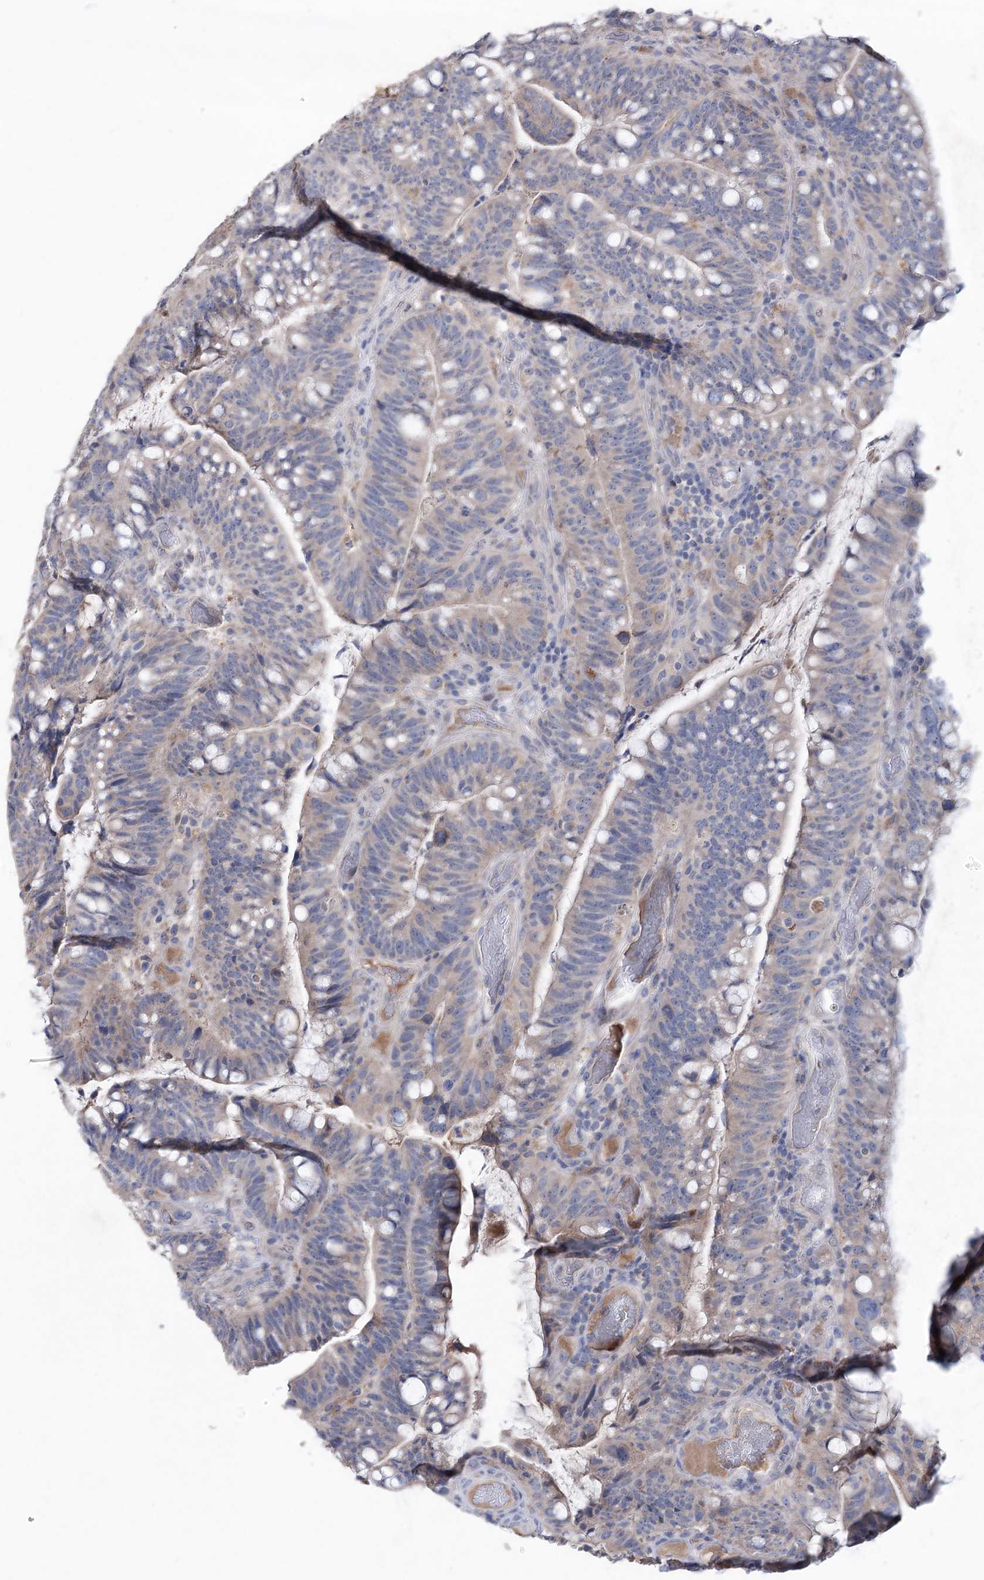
{"staining": {"intensity": "weak", "quantity": "<25%", "location": "cytoplasmic/membranous"}, "tissue": "colorectal cancer", "cell_type": "Tumor cells", "image_type": "cancer", "snomed": [{"axis": "morphology", "description": "Normal tissue, NOS"}, {"axis": "morphology", "description": "Adenocarcinoma, NOS"}, {"axis": "topography", "description": "Colon"}], "caption": "Colorectal cancer was stained to show a protein in brown. There is no significant expression in tumor cells.", "gene": "MTCH2", "patient": {"sex": "female", "age": 66}}